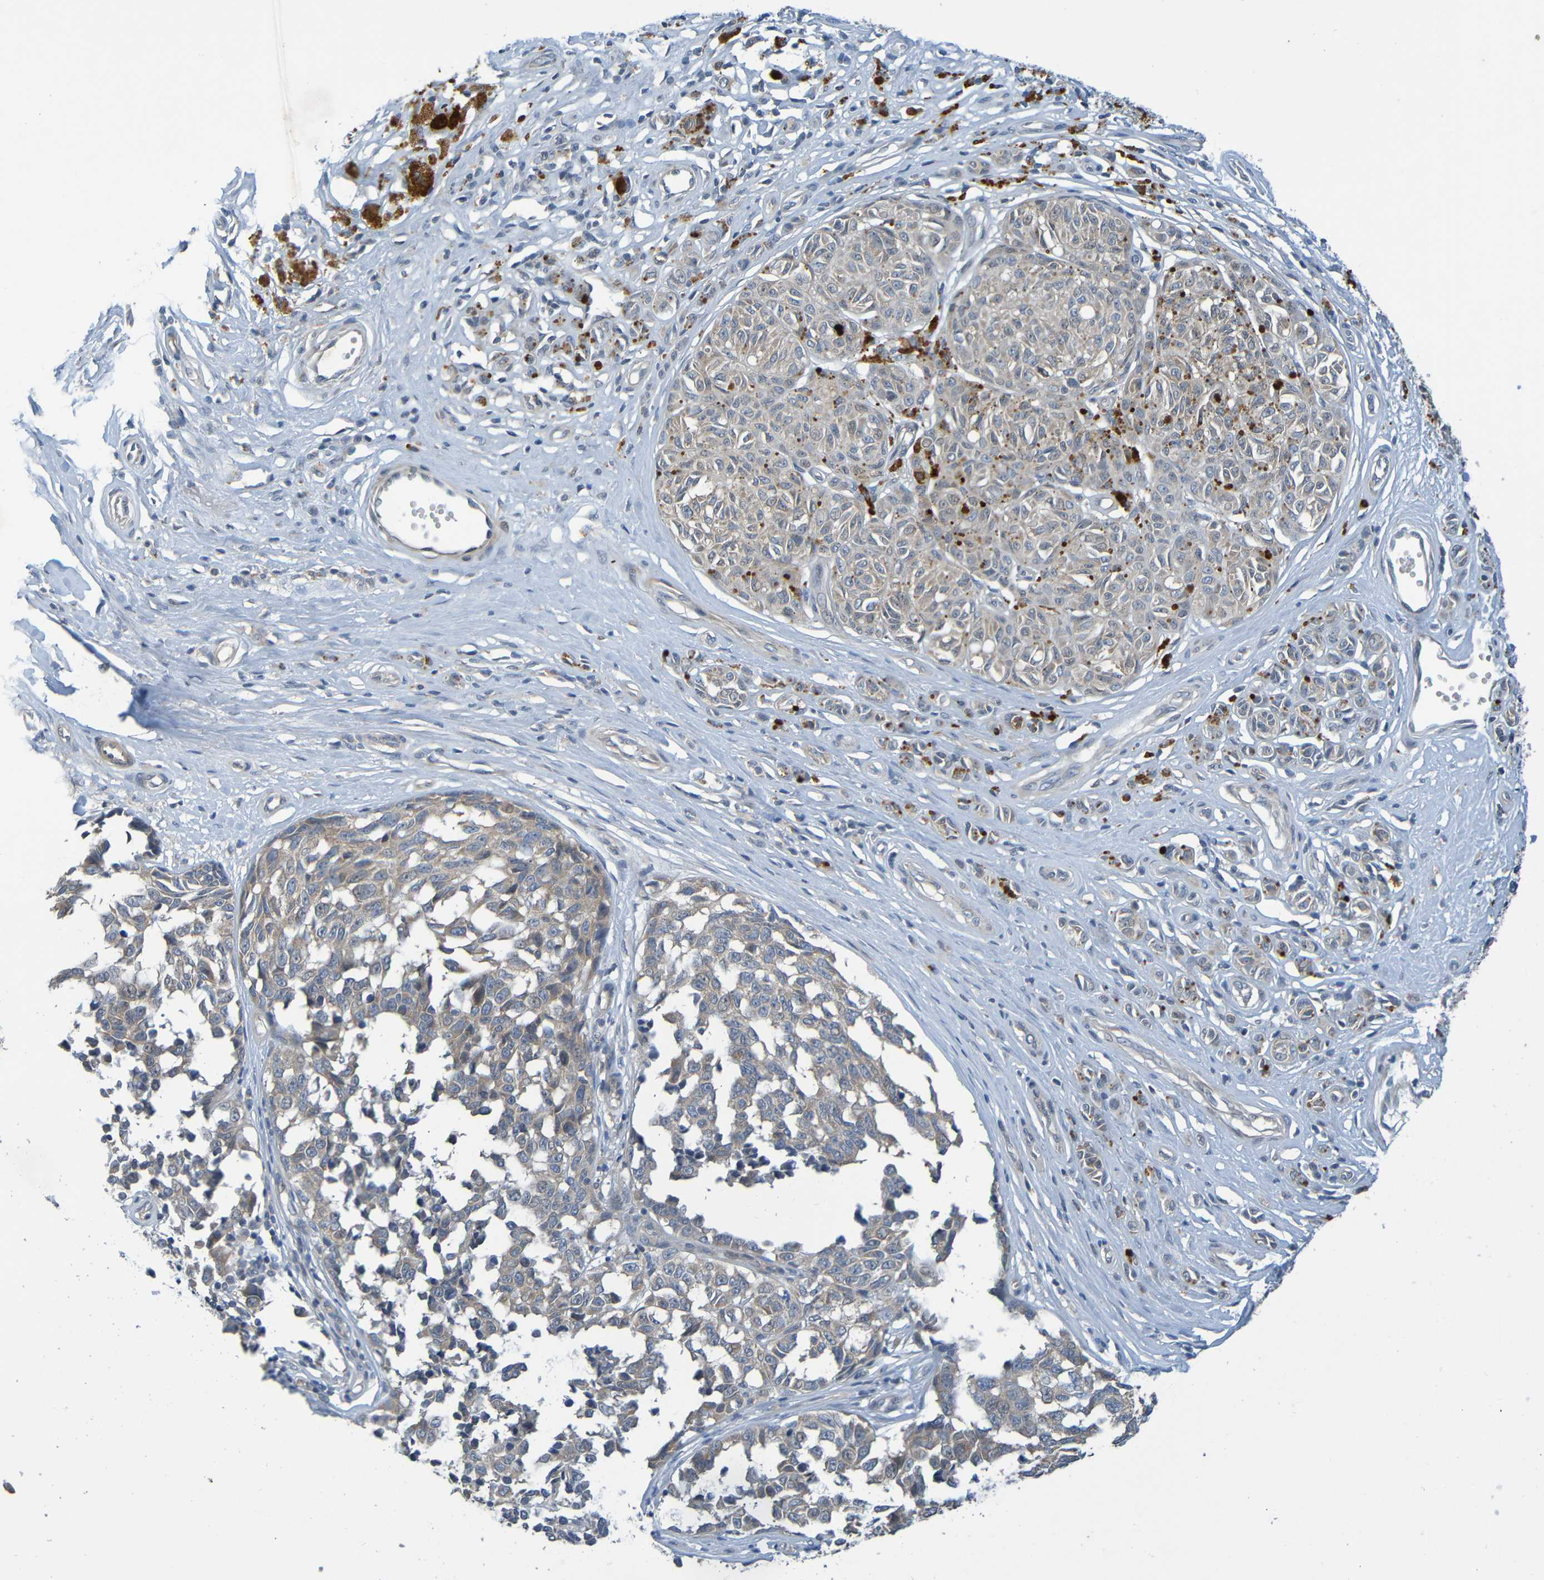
{"staining": {"intensity": "weak", "quantity": ">75%", "location": "cytoplasmic/membranous"}, "tissue": "melanoma", "cell_type": "Tumor cells", "image_type": "cancer", "snomed": [{"axis": "morphology", "description": "Malignant melanoma, NOS"}, {"axis": "topography", "description": "Skin"}], "caption": "Immunohistochemical staining of human melanoma exhibits low levels of weak cytoplasmic/membranous staining in about >75% of tumor cells.", "gene": "CYP4F2", "patient": {"sex": "female", "age": 64}}